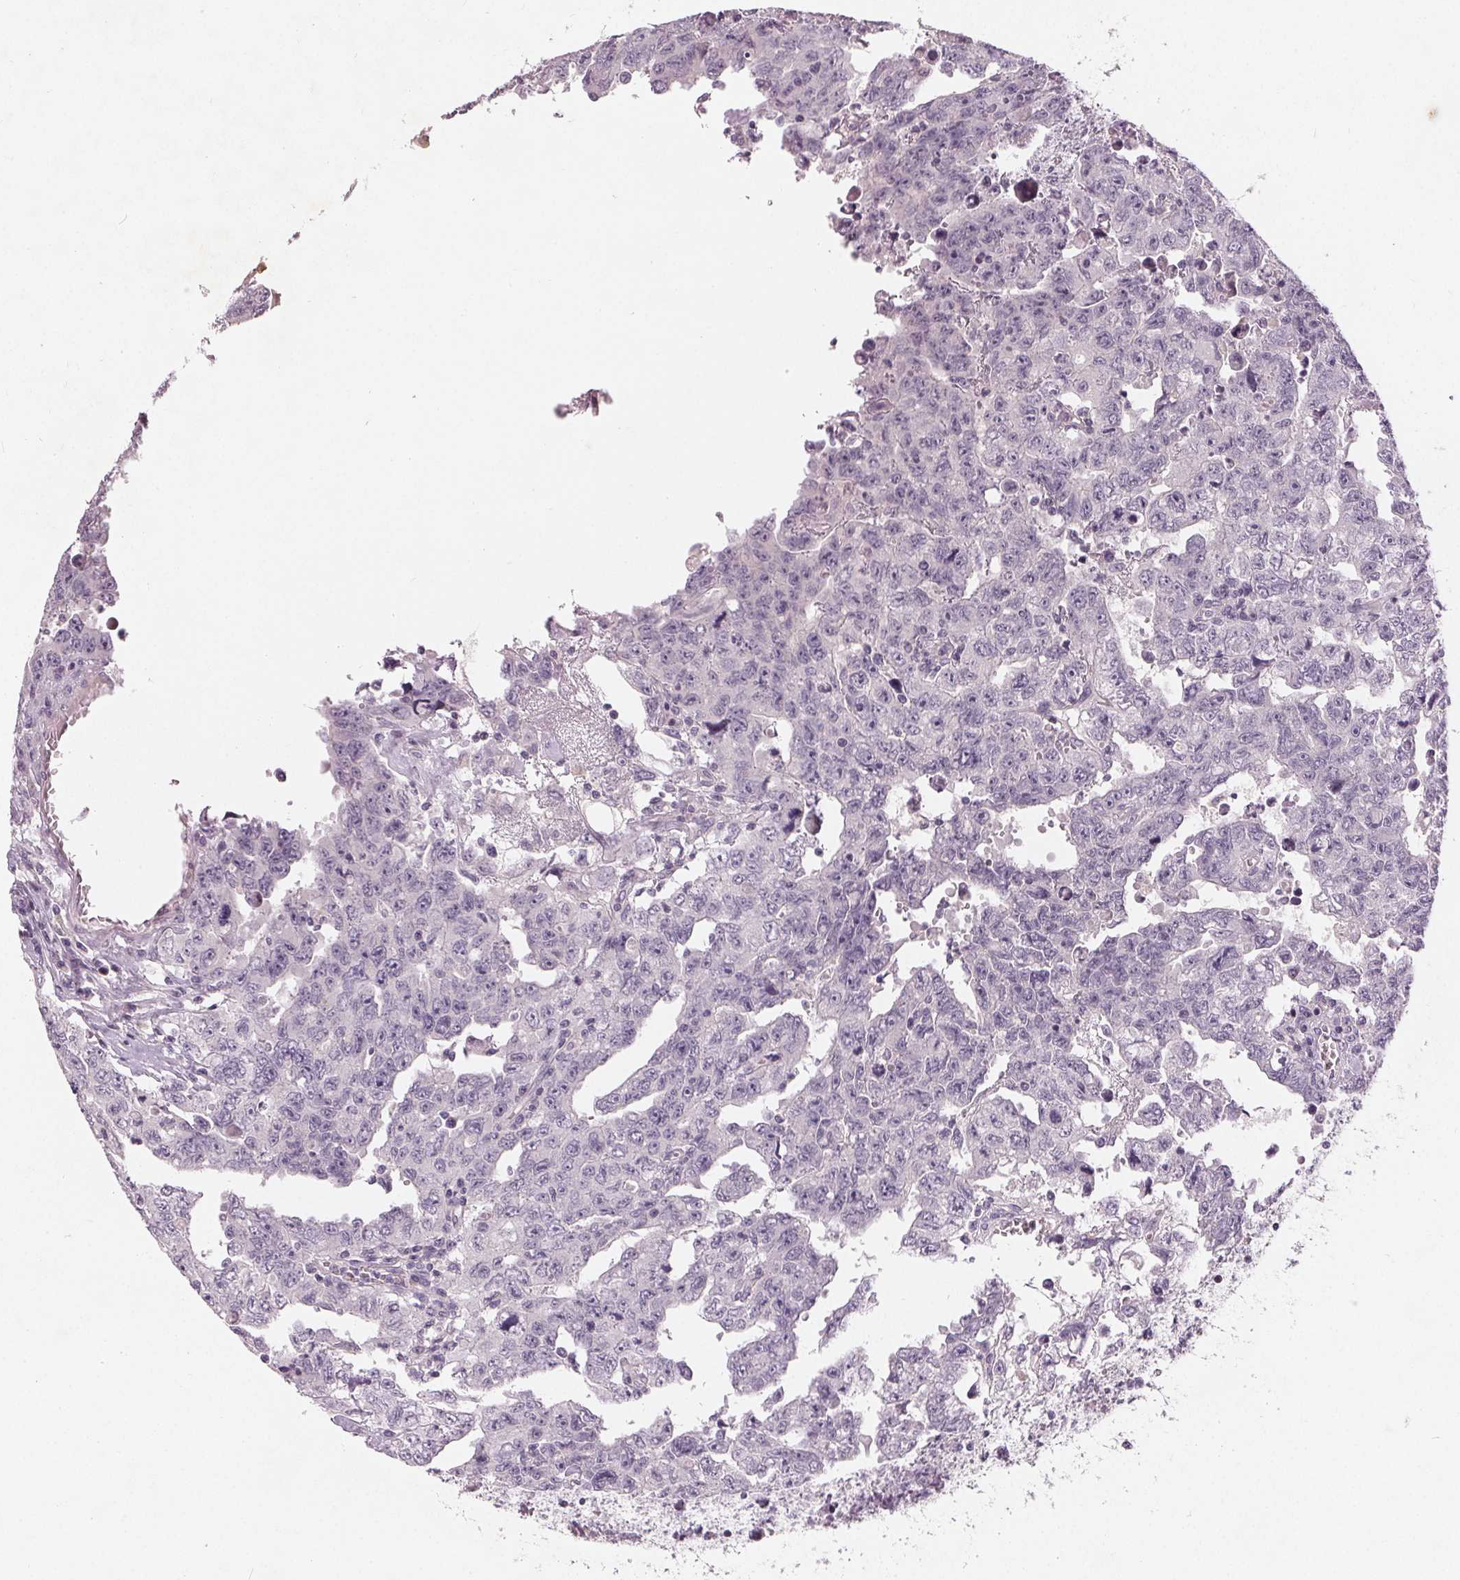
{"staining": {"intensity": "negative", "quantity": "none", "location": "none"}, "tissue": "testis cancer", "cell_type": "Tumor cells", "image_type": "cancer", "snomed": [{"axis": "morphology", "description": "Carcinoma, Embryonal, NOS"}, {"axis": "topography", "description": "Testis"}], "caption": "Human embryonal carcinoma (testis) stained for a protein using immunohistochemistry (IHC) exhibits no positivity in tumor cells.", "gene": "TRIM60", "patient": {"sex": "male", "age": 24}}